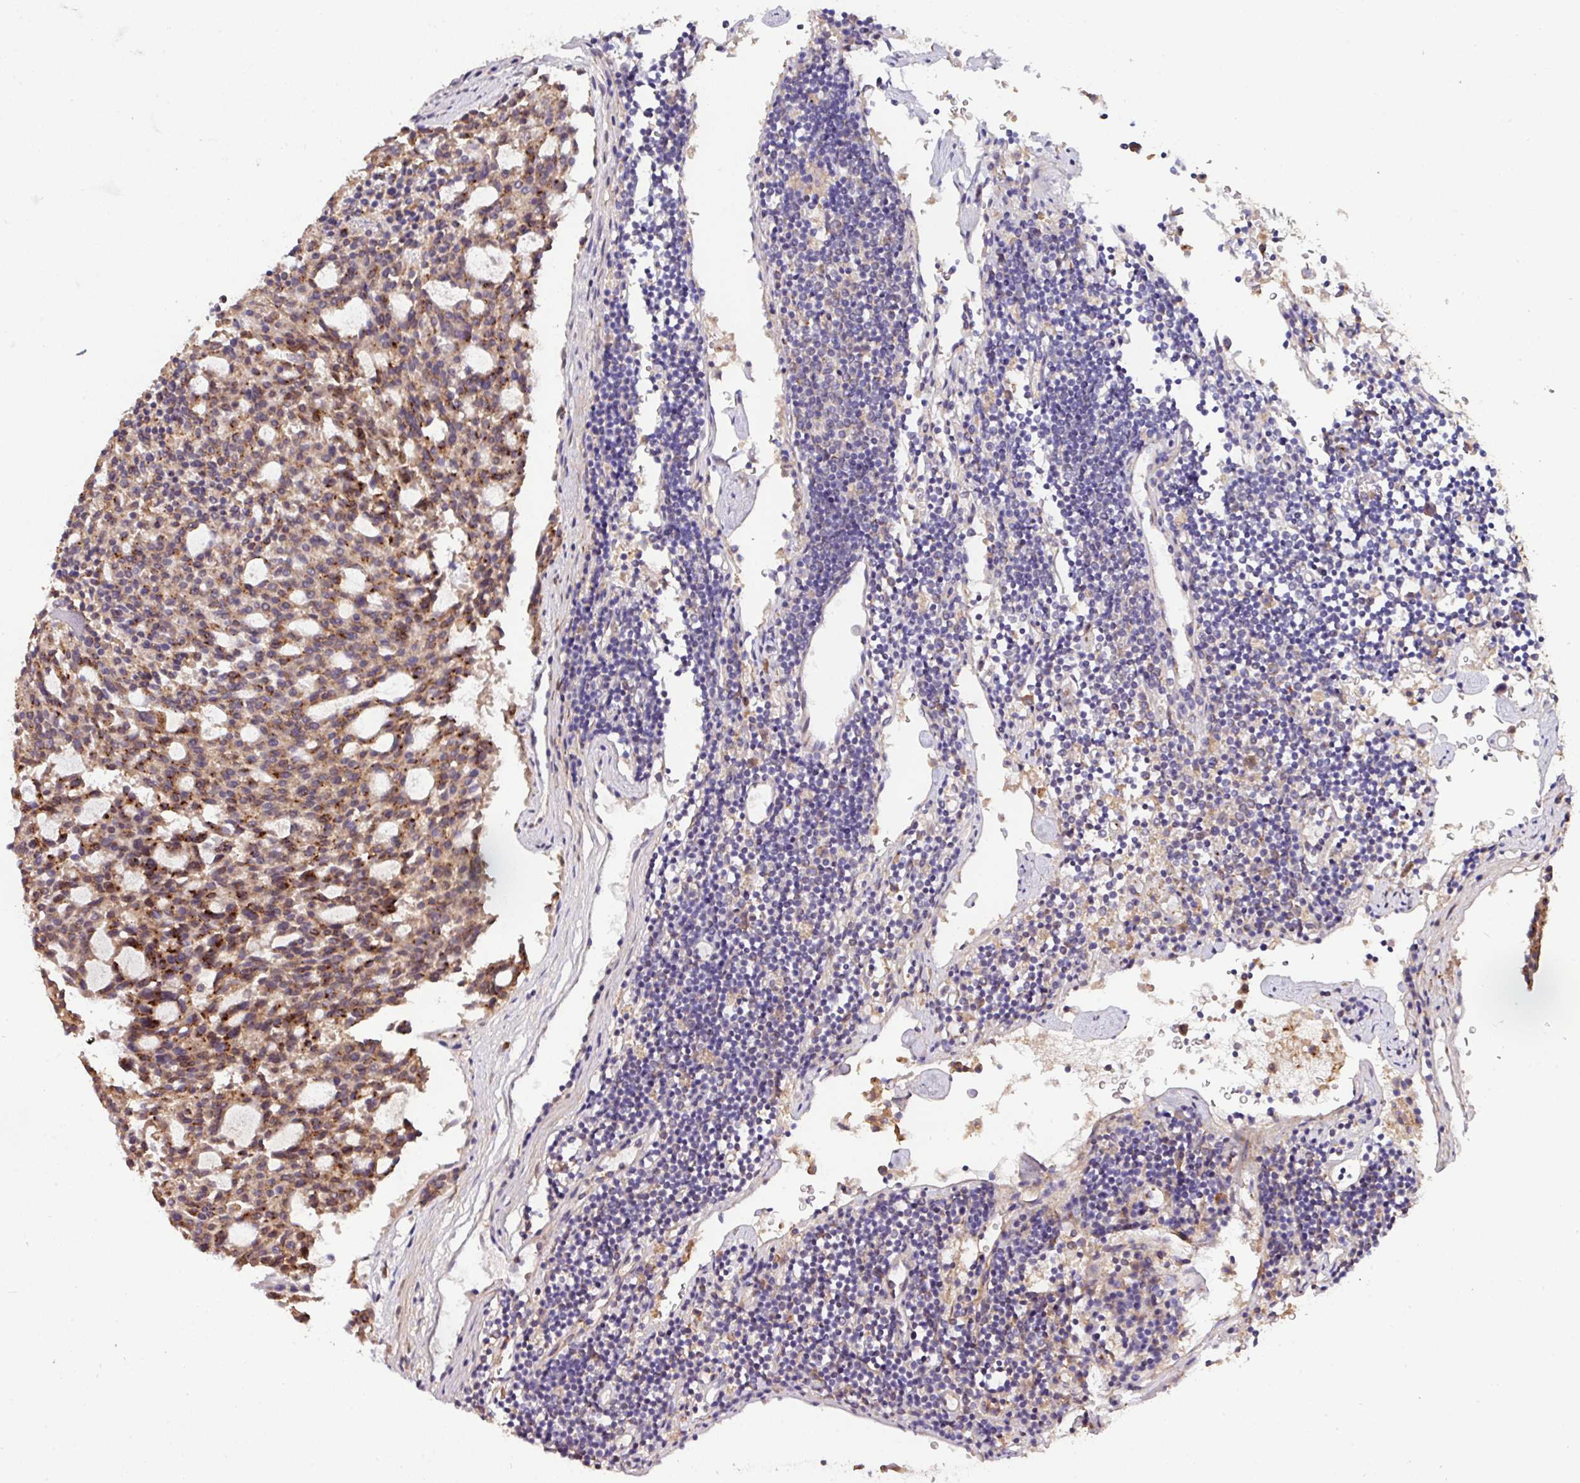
{"staining": {"intensity": "moderate", "quantity": ">75%", "location": "cytoplasmic/membranous"}, "tissue": "carcinoid", "cell_type": "Tumor cells", "image_type": "cancer", "snomed": [{"axis": "morphology", "description": "Carcinoid, malignant, NOS"}, {"axis": "topography", "description": "Pancreas"}], "caption": "Malignant carcinoid stained for a protein shows moderate cytoplasmic/membranous positivity in tumor cells. The protein is shown in brown color, while the nuclei are stained blue.", "gene": "CPD", "patient": {"sex": "female", "age": 54}}